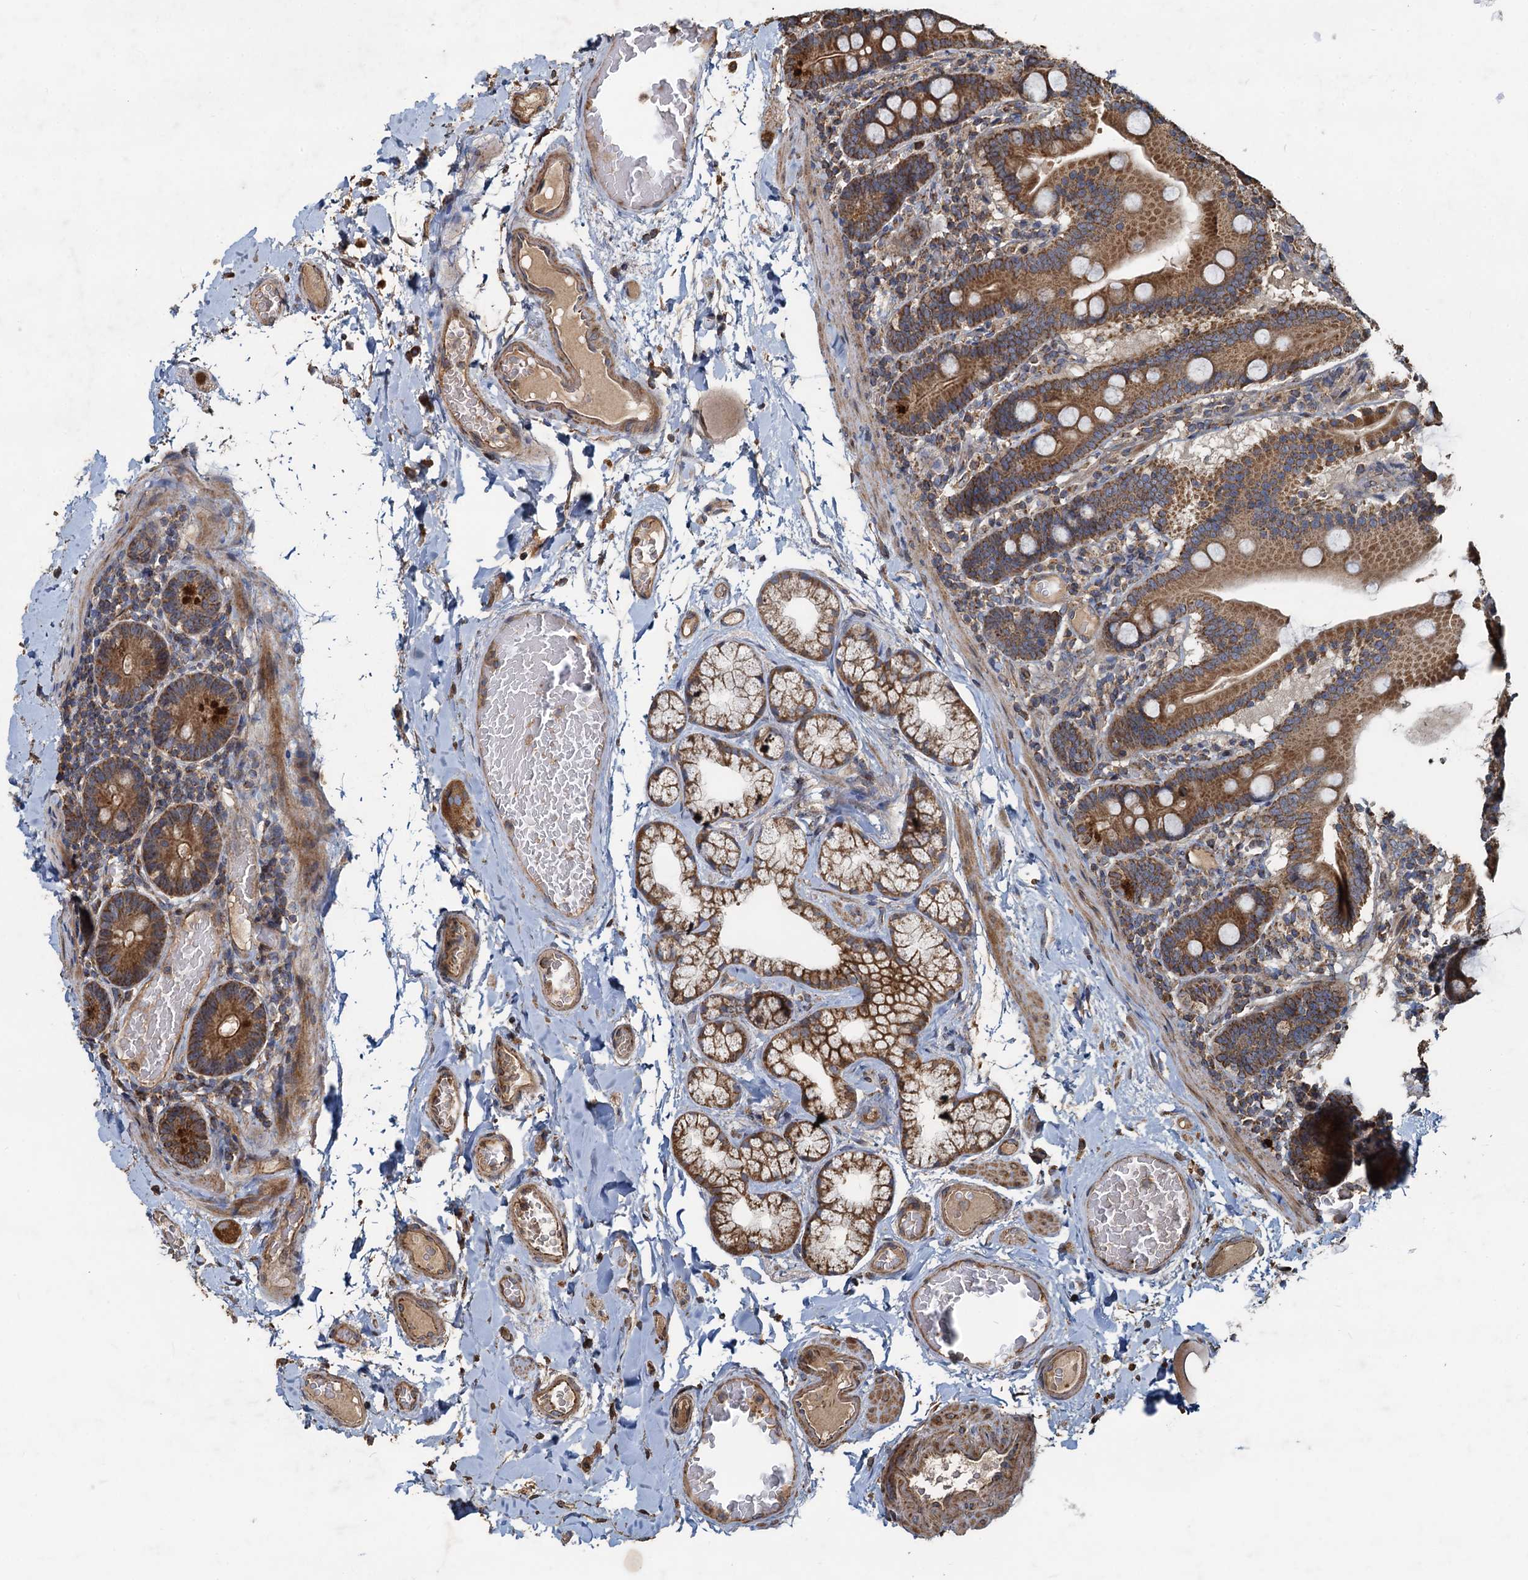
{"staining": {"intensity": "strong", "quantity": ">75%", "location": "cytoplasmic/membranous"}, "tissue": "duodenum", "cell_type": "Glandular cells", "image_type": "normal", "snomed": [{"axis": "morphology", "description": "Normal tissue, NOS"}, {"axis": "topography", "description": "Duodenum"}], "caption": "Benign duodenum displays strong cytoplasmic/membranous staining in approximately >75% of glandular cells, visualized by immunohistochemistry.", "gene": "SDS", "patient": {"sex": "male", "age": 55}}